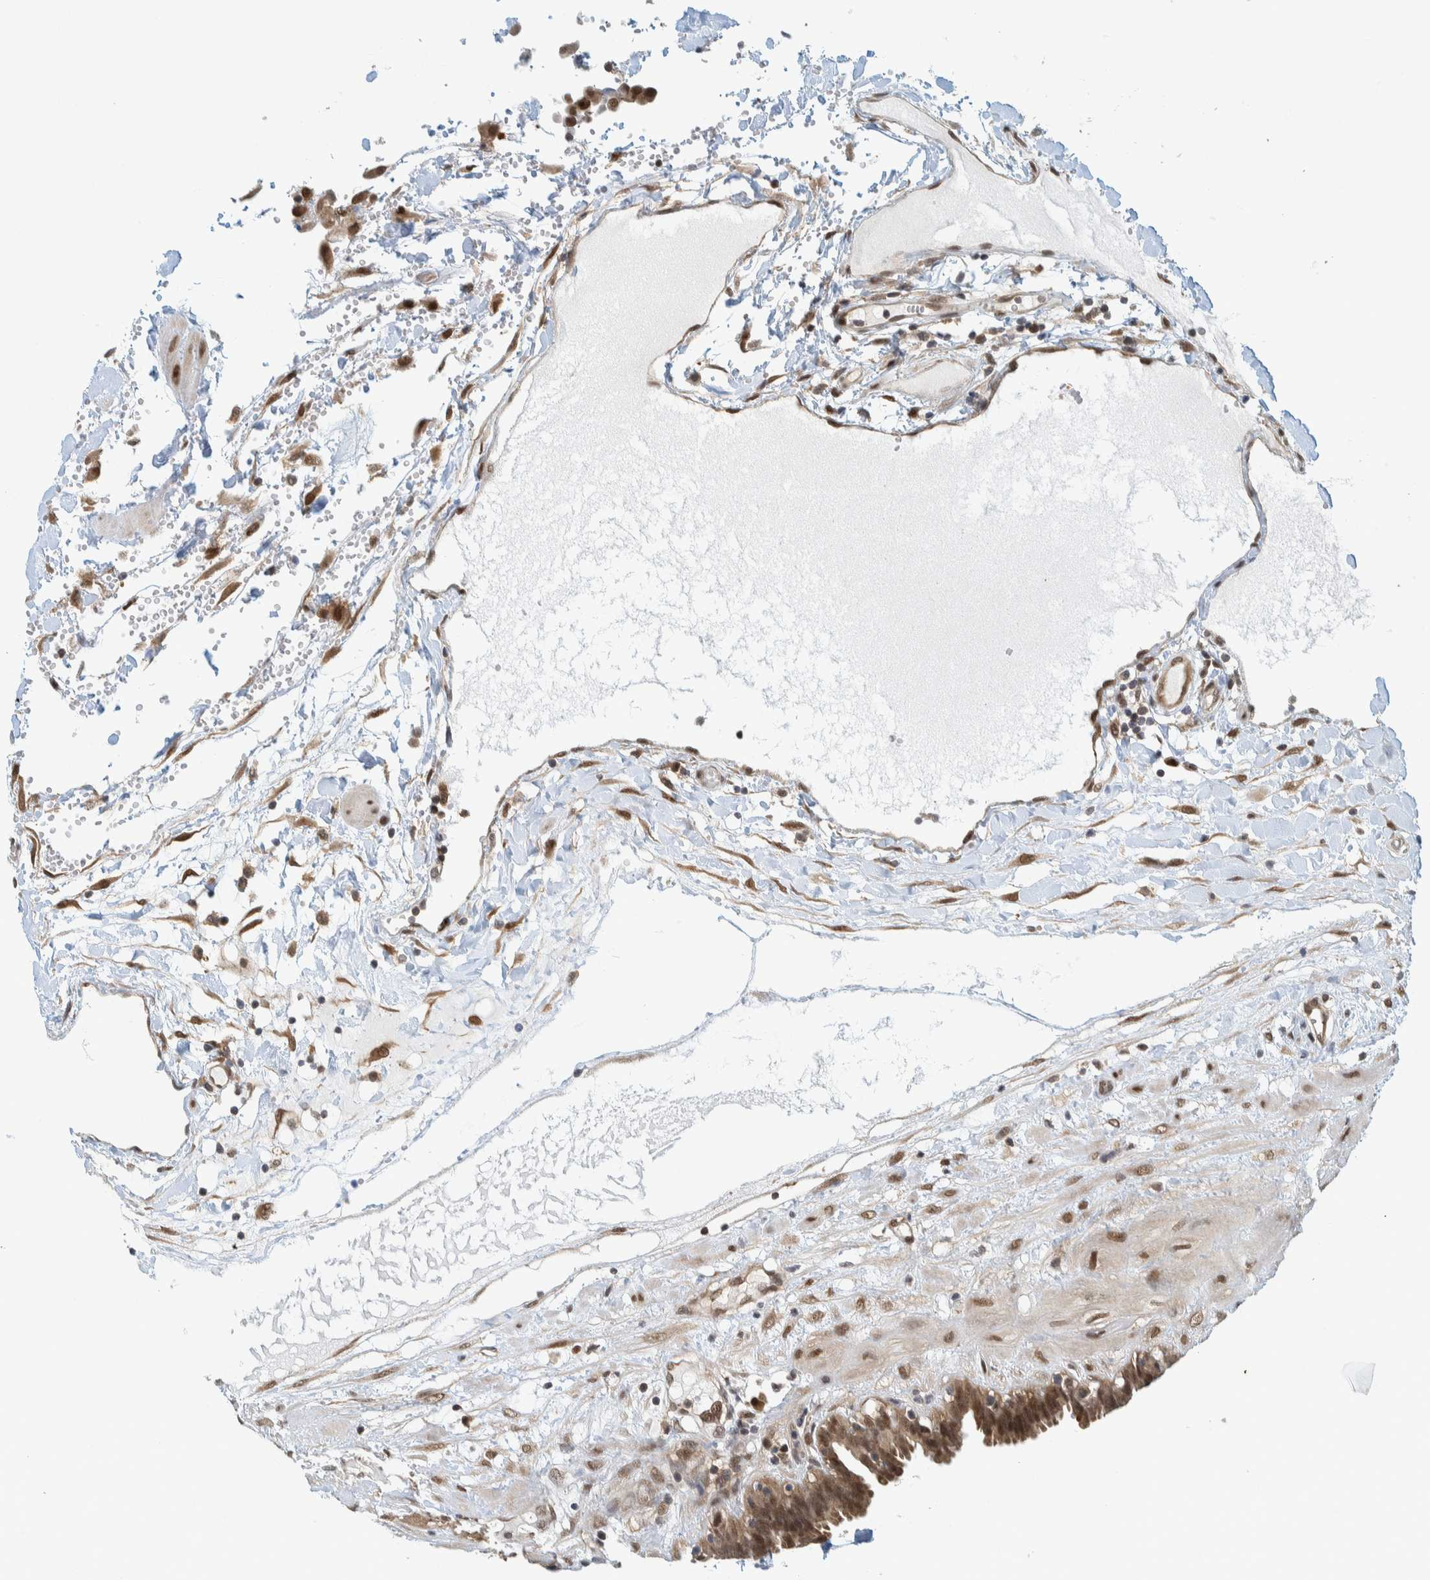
{"staining": {"intensity": "moderate", "quantity": ">75%", "location": "cytoplasmic/membranous,nuclear"}, "tissue": "fallopian tube", "cell_type": "Glandular cells", "image_type": "normal", "snomed": [{"axis": "morphology", "description": "Normal tissue, NOS"}, {"axis": "topography", "description": "Fallopian tube"}, {"axis": "topography", "description": "Placenta"}], "caption": "This is an image of immunohistochemistry staining of normal fallopian tube, which shows moderate staining in the cytoplasmic/membranous,nuclear of glandular cells.", "gene": "COPS3", "patient": {"sex": "female", "age": 32}}